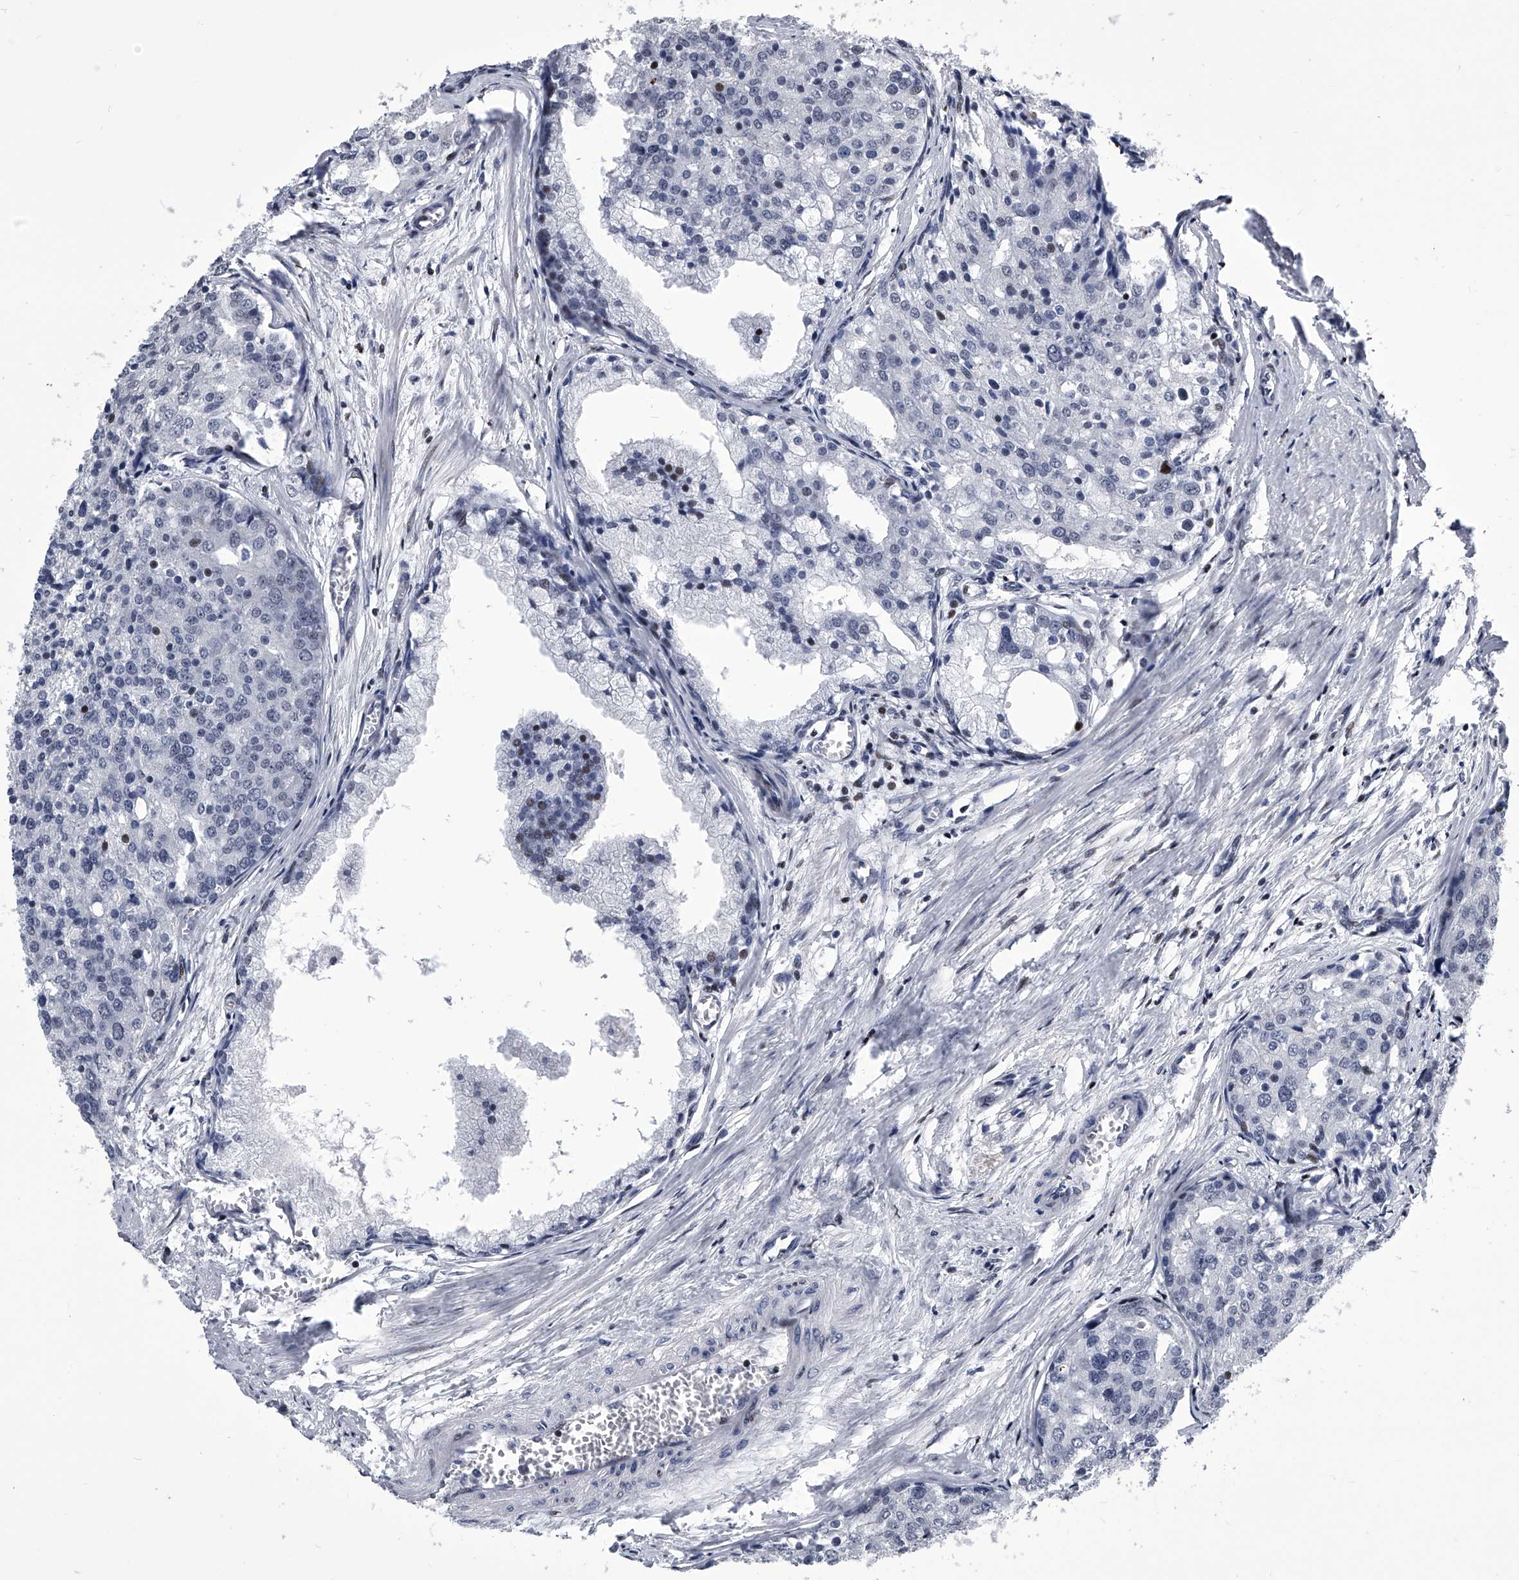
{"staining": {"intensity": "negative", "quantity": "none", "location": "none"}, "tissue": "prostate cancer", "cell_type": "Tumor cells", "image_type": "cancer", "snomed": [{"axis": "morphology", "description": "Adenocarcinoma, High grade"}, {"axis": "topography", "description": "Prostate"}], "caption": "A high-resolution micrograph shows immunohistochemistry (IHC) staining of prostate adenocarcinoma (high-grade), which demonstrates no significant positivity in tumor cells.", "gene": "CMTR1", "patient": {"sex": "male", "age": 50}}